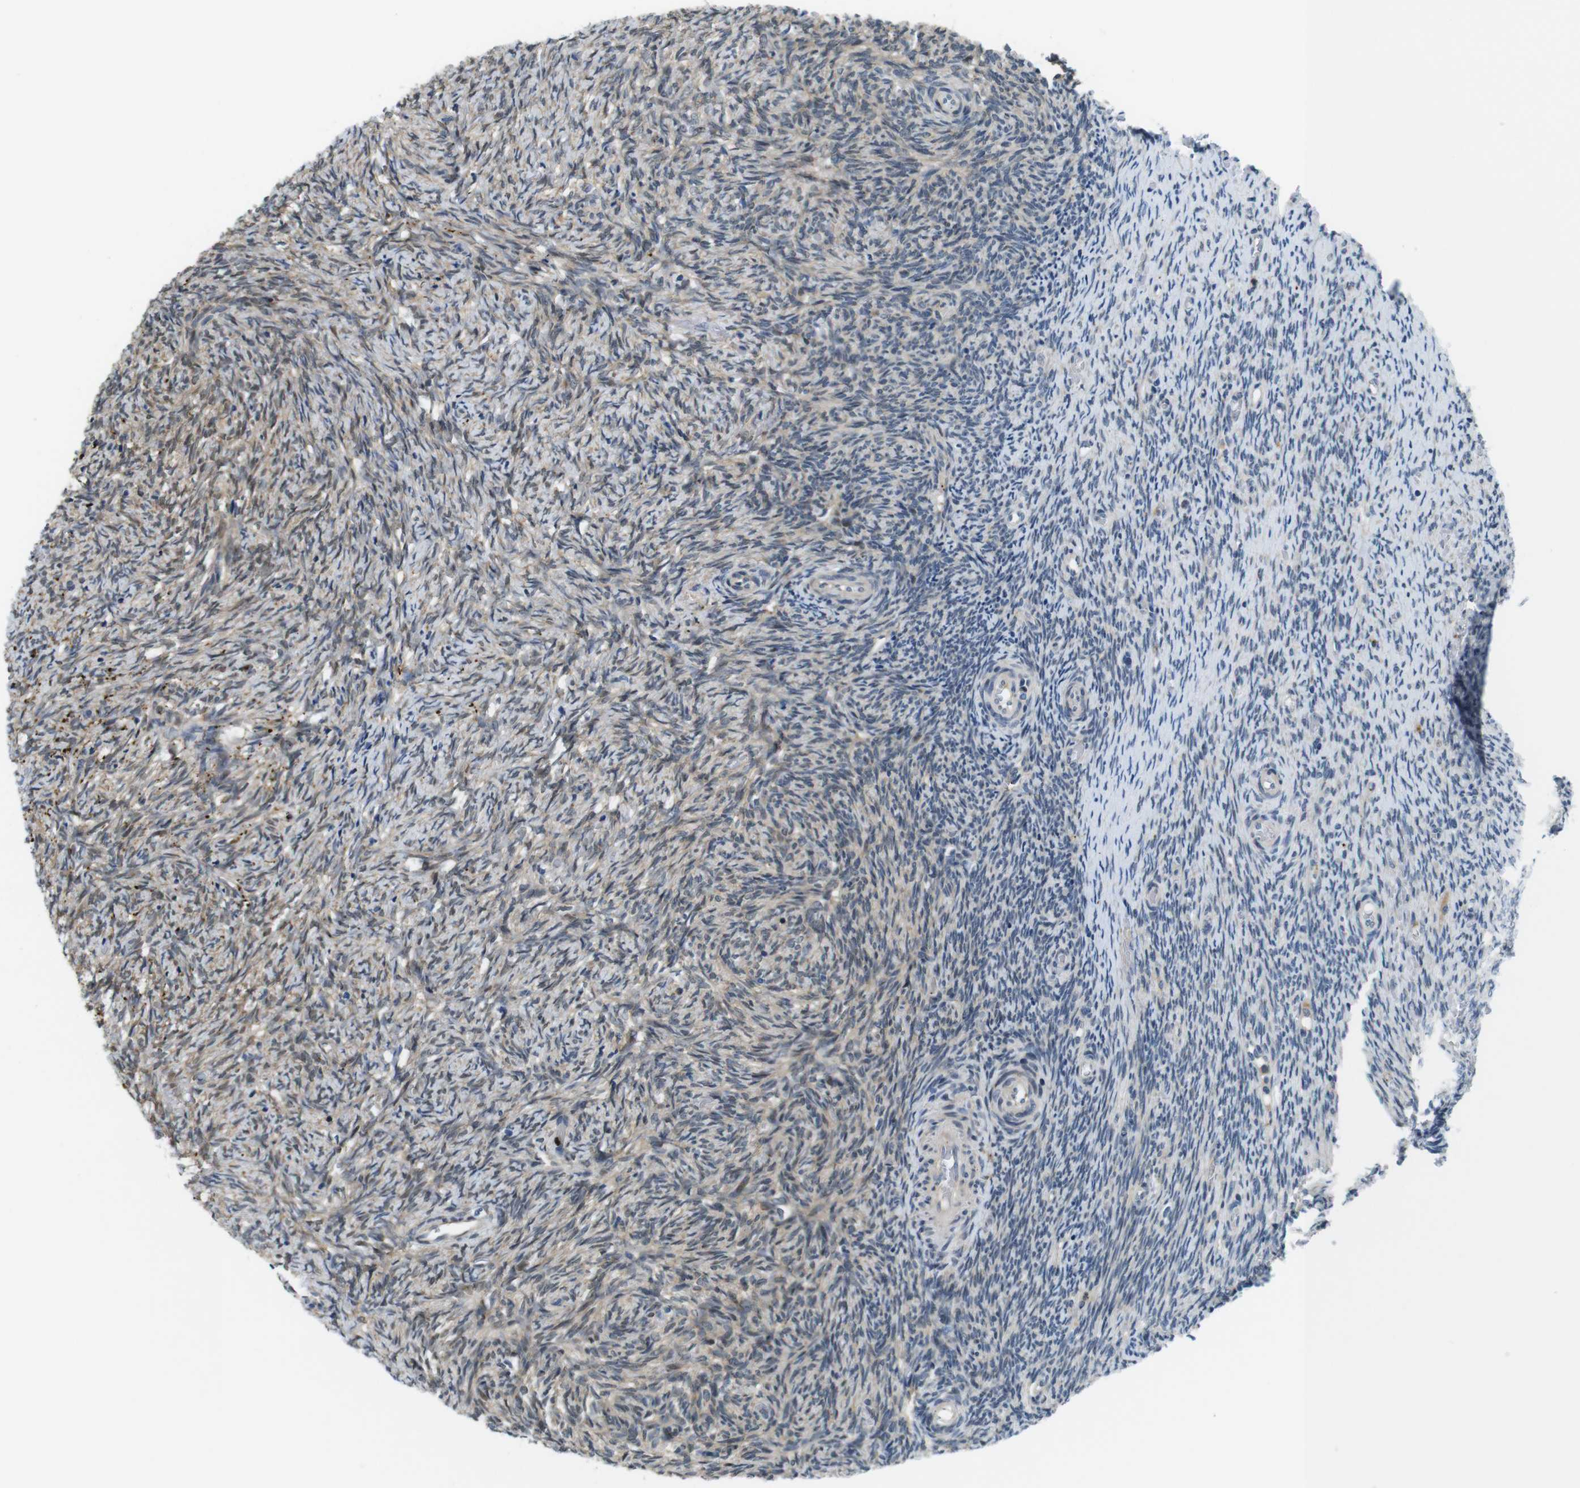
{"staining": {"intensity": "weak", "quantity": "25%-75%", "location": "cytoplasmic/membranous"}, "tissue": "ovary", "cell_type": "Ovarian stroma cells", "image_type": "normal", "snomed": [{"axis": "morphology", "description": "Normal tissue, NOS"}, {"axis": "topography", "description": "Ovary"}], "caption": "IHC micrograph of unremarkable ovary: human ovary stained using immunohistochemistry (IHC) shows low levels of weak protein expression localized specifically in the cytoplasmic/membranous of ovarian stroma cells, appearing as a cytoplasmic/membranous brown color.", "gene": "ZDHHC3", "patient": {"sex": "female", "age": 41}}